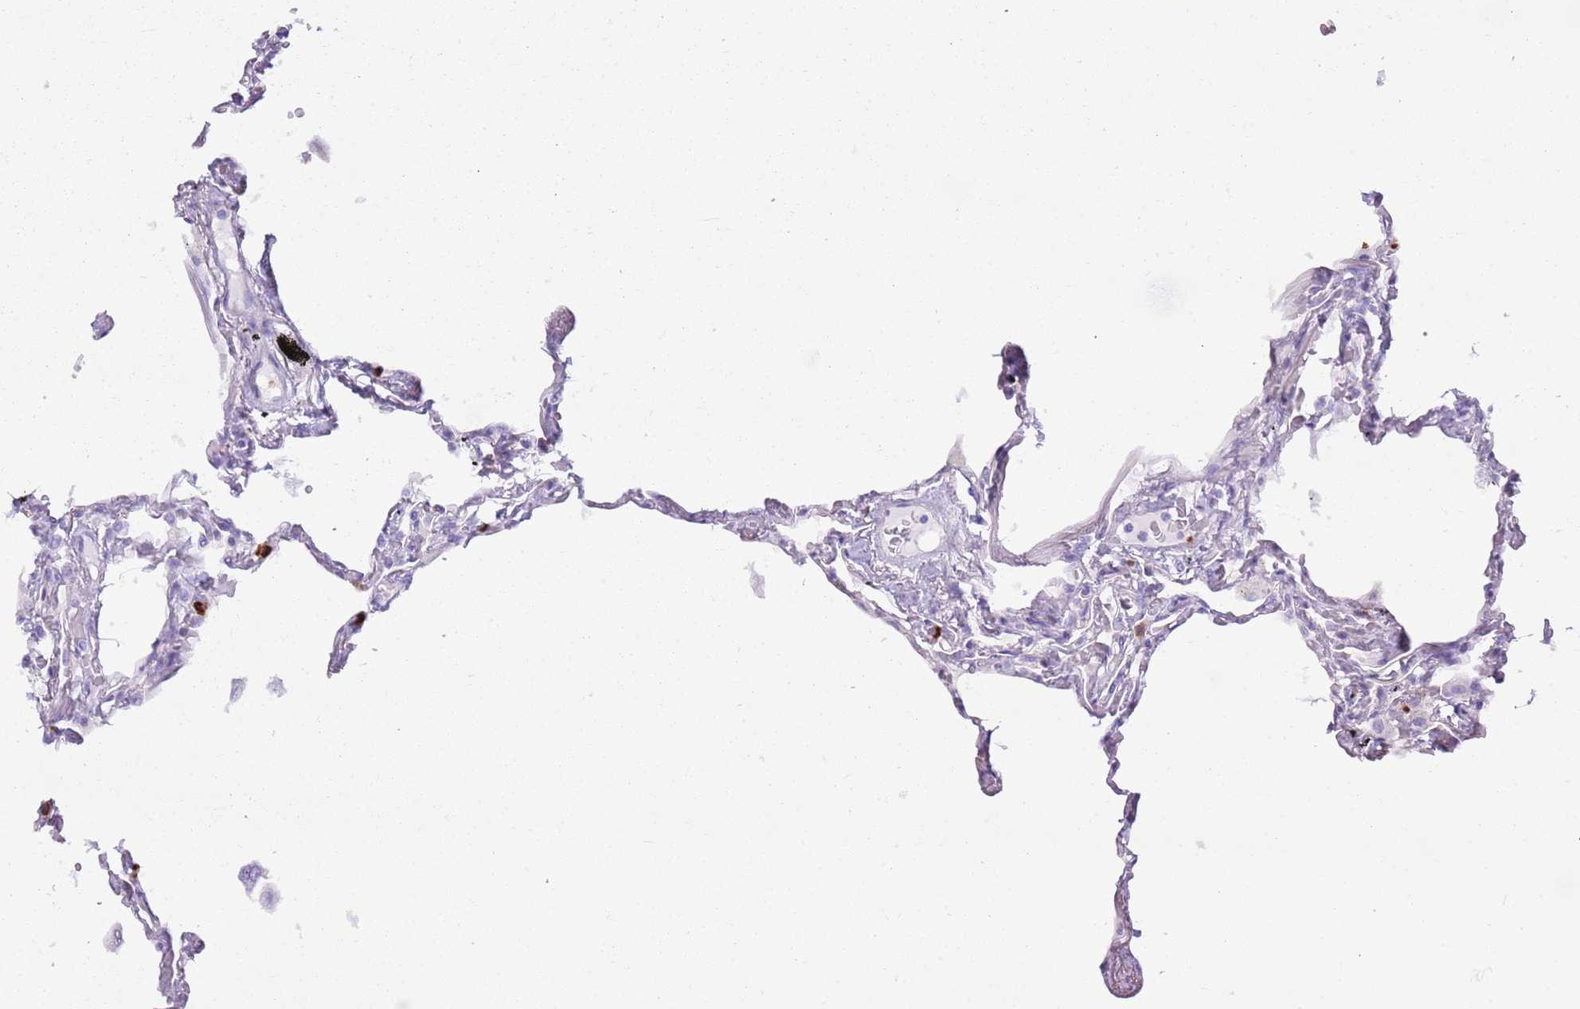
{"staining": {"intensity": "negative", "quantity": "none", "location": "none"}, "tissue": "lung", "cell_type": "Alveolar cells", "image_type": "normal", "snomed": [{"axis": "morphology", "description": "Normal tissue, NOS"}, {"axis": "topography", "description": "Lung"}], "caption": "A photomicrograph of human lung is negative for staining in alveolar cells. (Brightfield microscopy of DAB IHC at high magnification).", "gene": "CD177", "patient": {"sex": "female", "age": 67}}